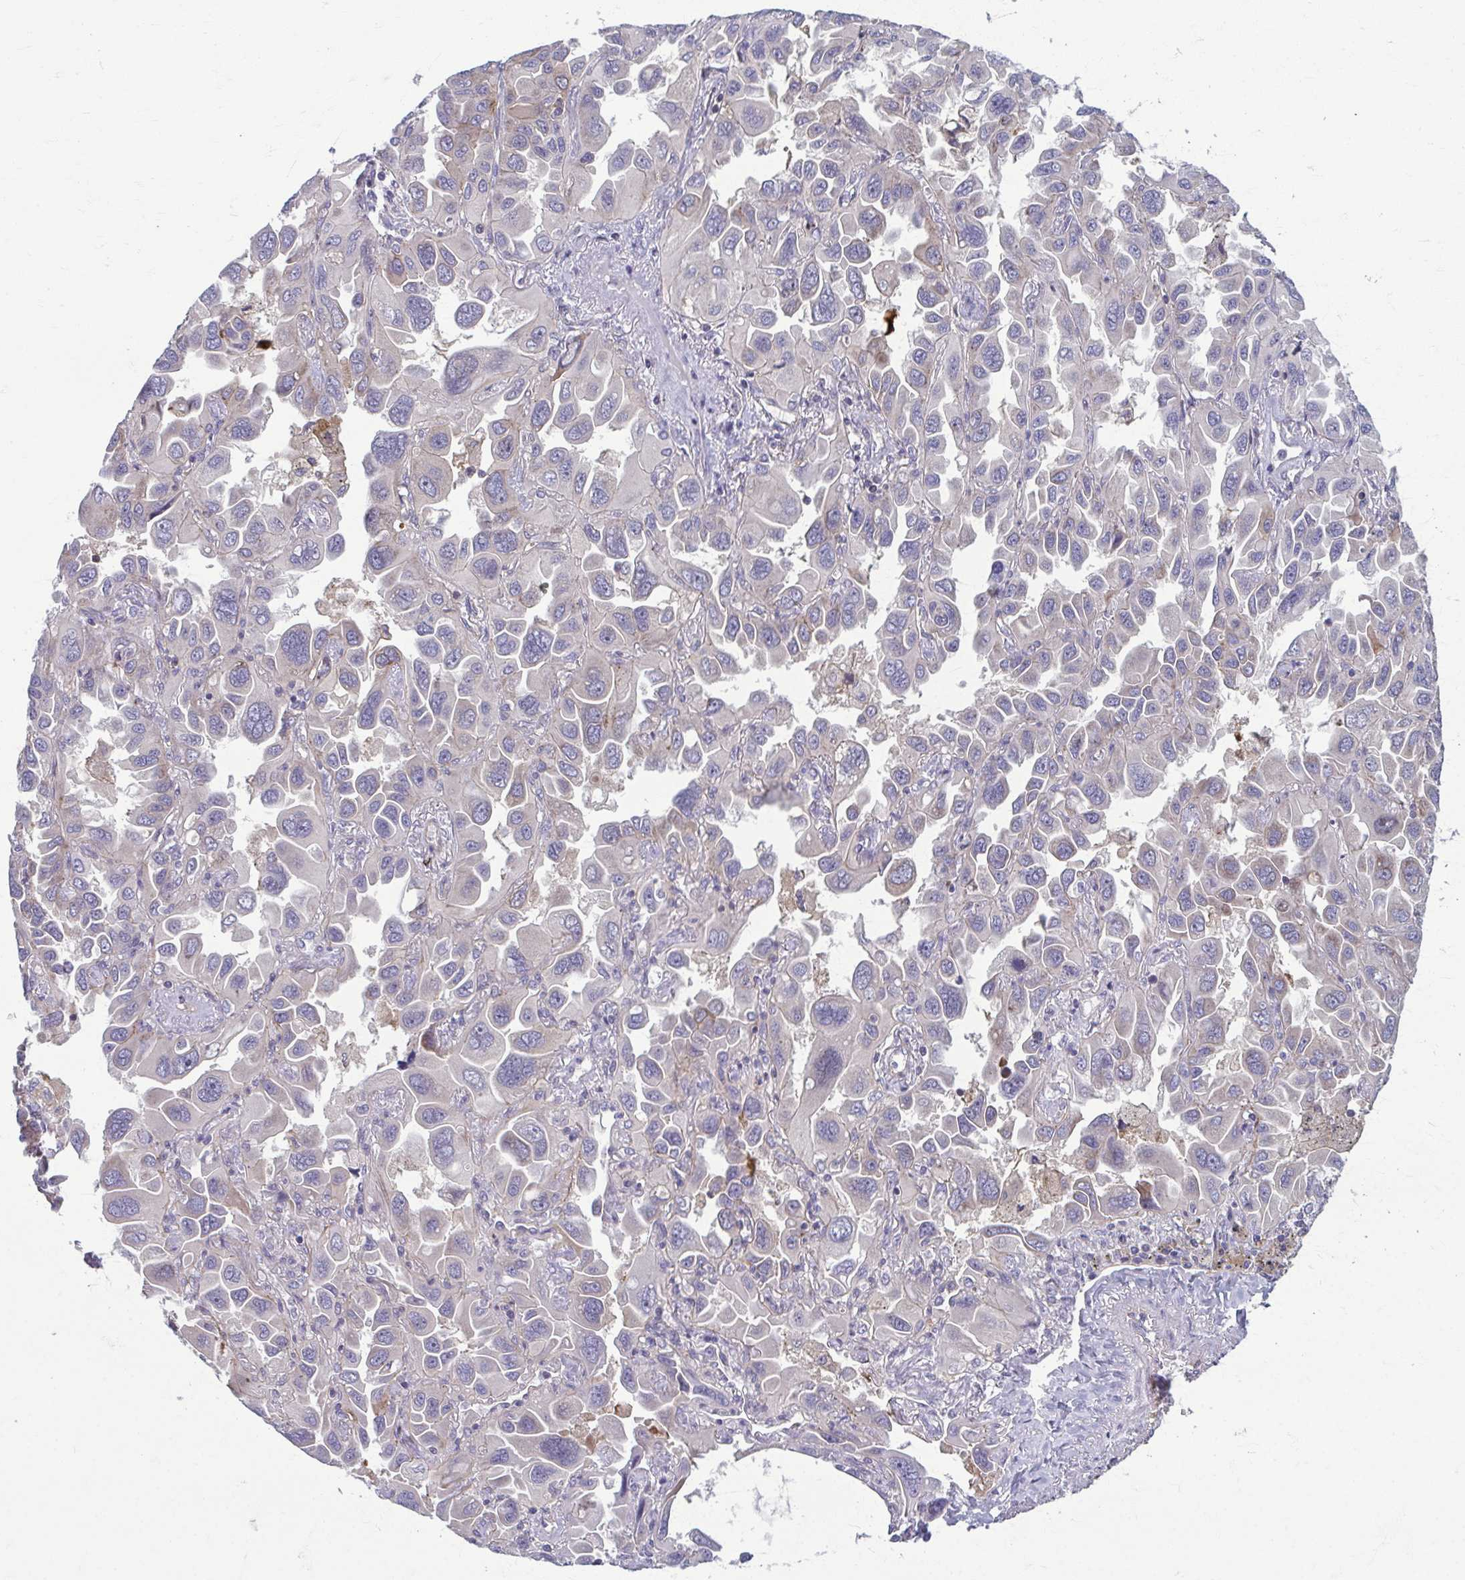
{"staining": {"intensity": "weak", "quantity": "<25%", "location": "cytoplasmic/membranous"}, "tissue": "lung cancer", "cell_type": "Tumor cells", "image_type": "cancer", "snomed": [{"axis": "morphology", "description": "Adenocarcinoma, NOS"}, {"axis": "topography", "description": "Lung"}], "caption": "Tumor cells are negative for brown protein staining in lung cancer (adenocarcinoma).", "gene": "EID2B", "patient": {"sex": "male", "age": 64}}